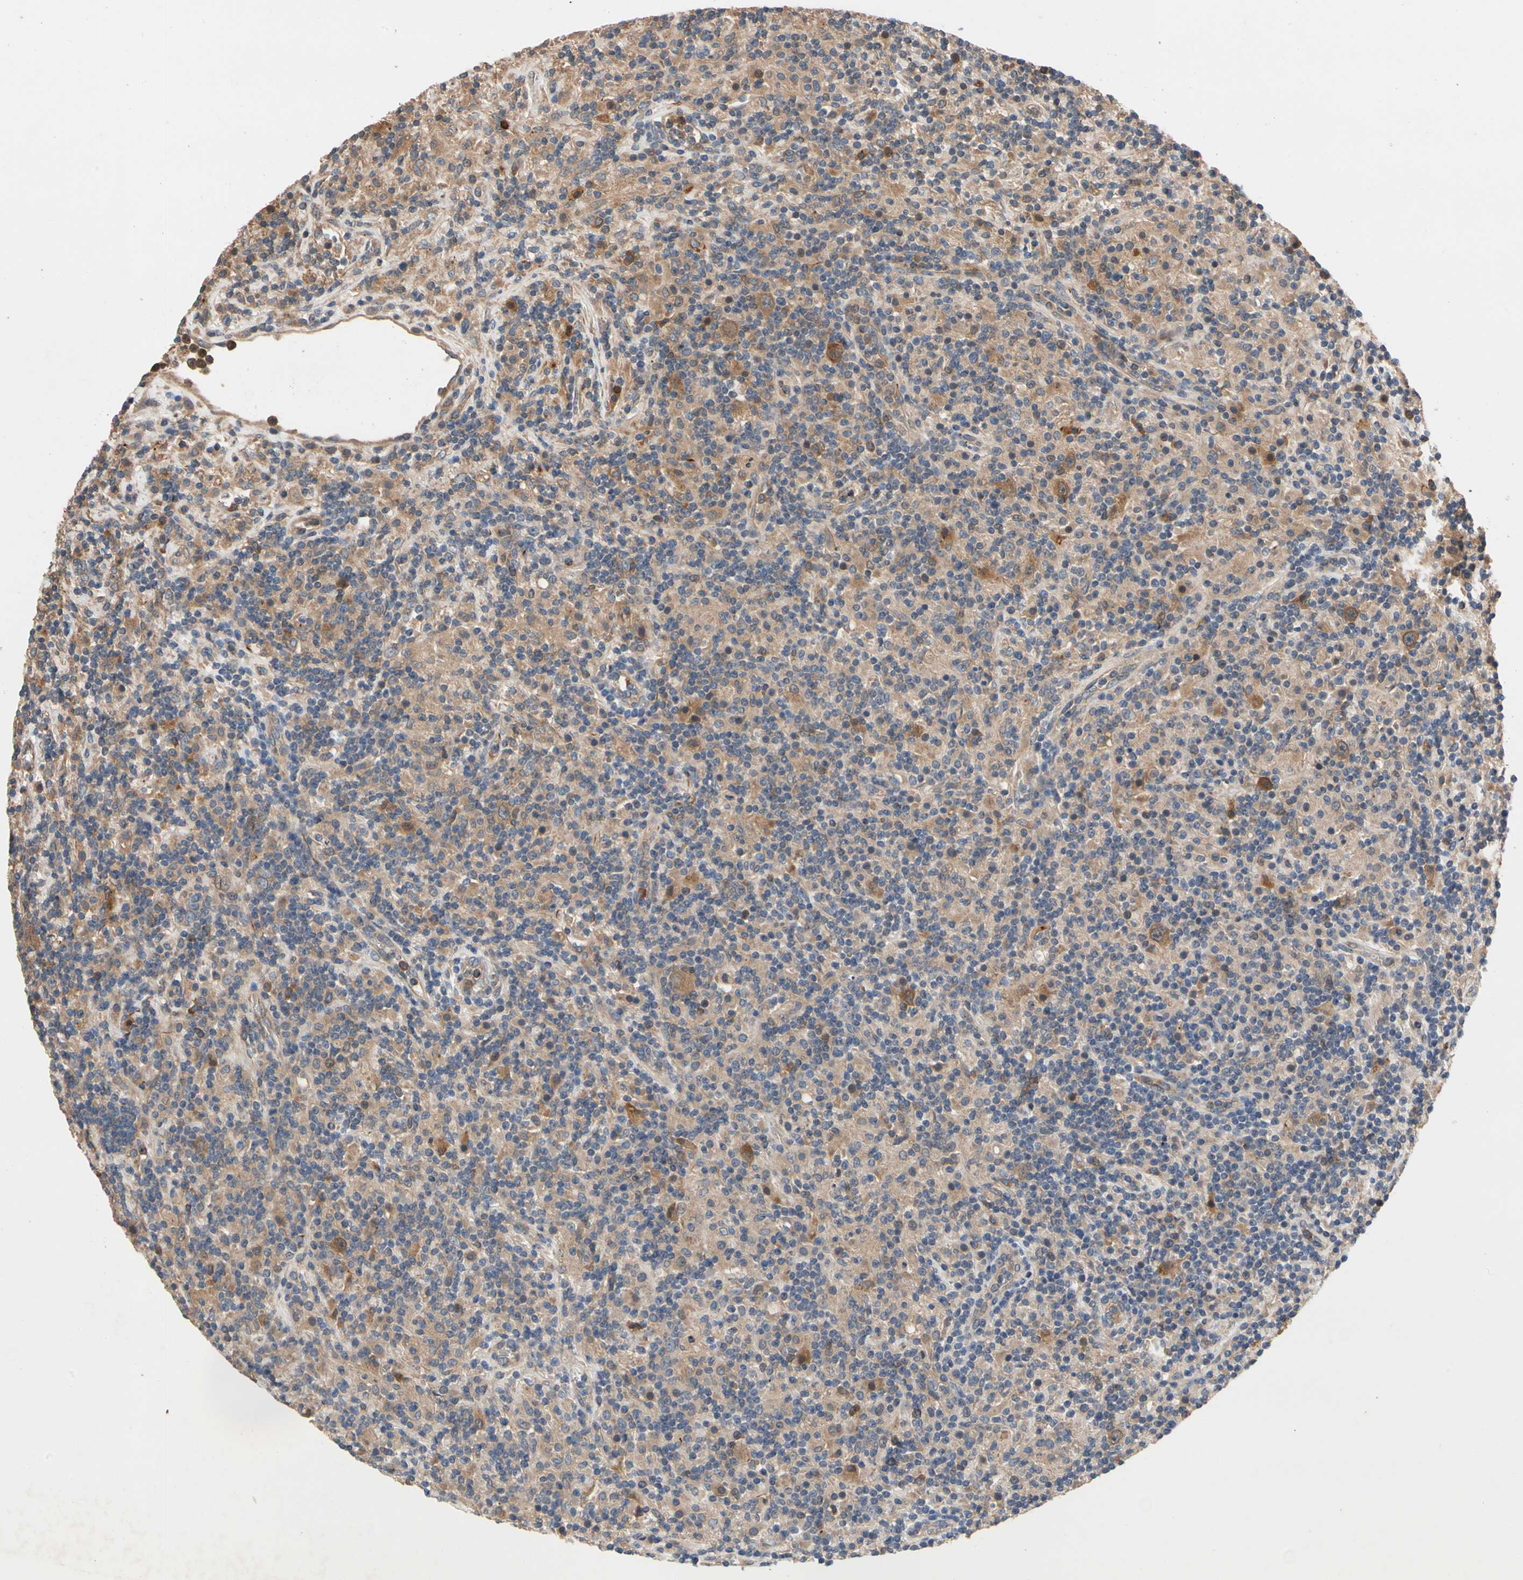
{"staining": {"intensity": "moderate", "quantity": ">75%", "location": "cytoplasmic/membranous"}, "tissue": "lymphoma", "cell_type": "Tumor cells", "image_type": "cancer", "snomed": [{"axis": "morphology", "description": "Hodgkin's disease, NOS"}, {"axis": "topography", "description": "Lymph node"}], "caption": "Immunohistochemistry of Hodgkin's disease exhibits medium levels of moderate cytoplasmic/membranous positivity in about >75% of tumor cells.", "gene": "FGD6", "patient": {"sex": "male", "age": 70}}